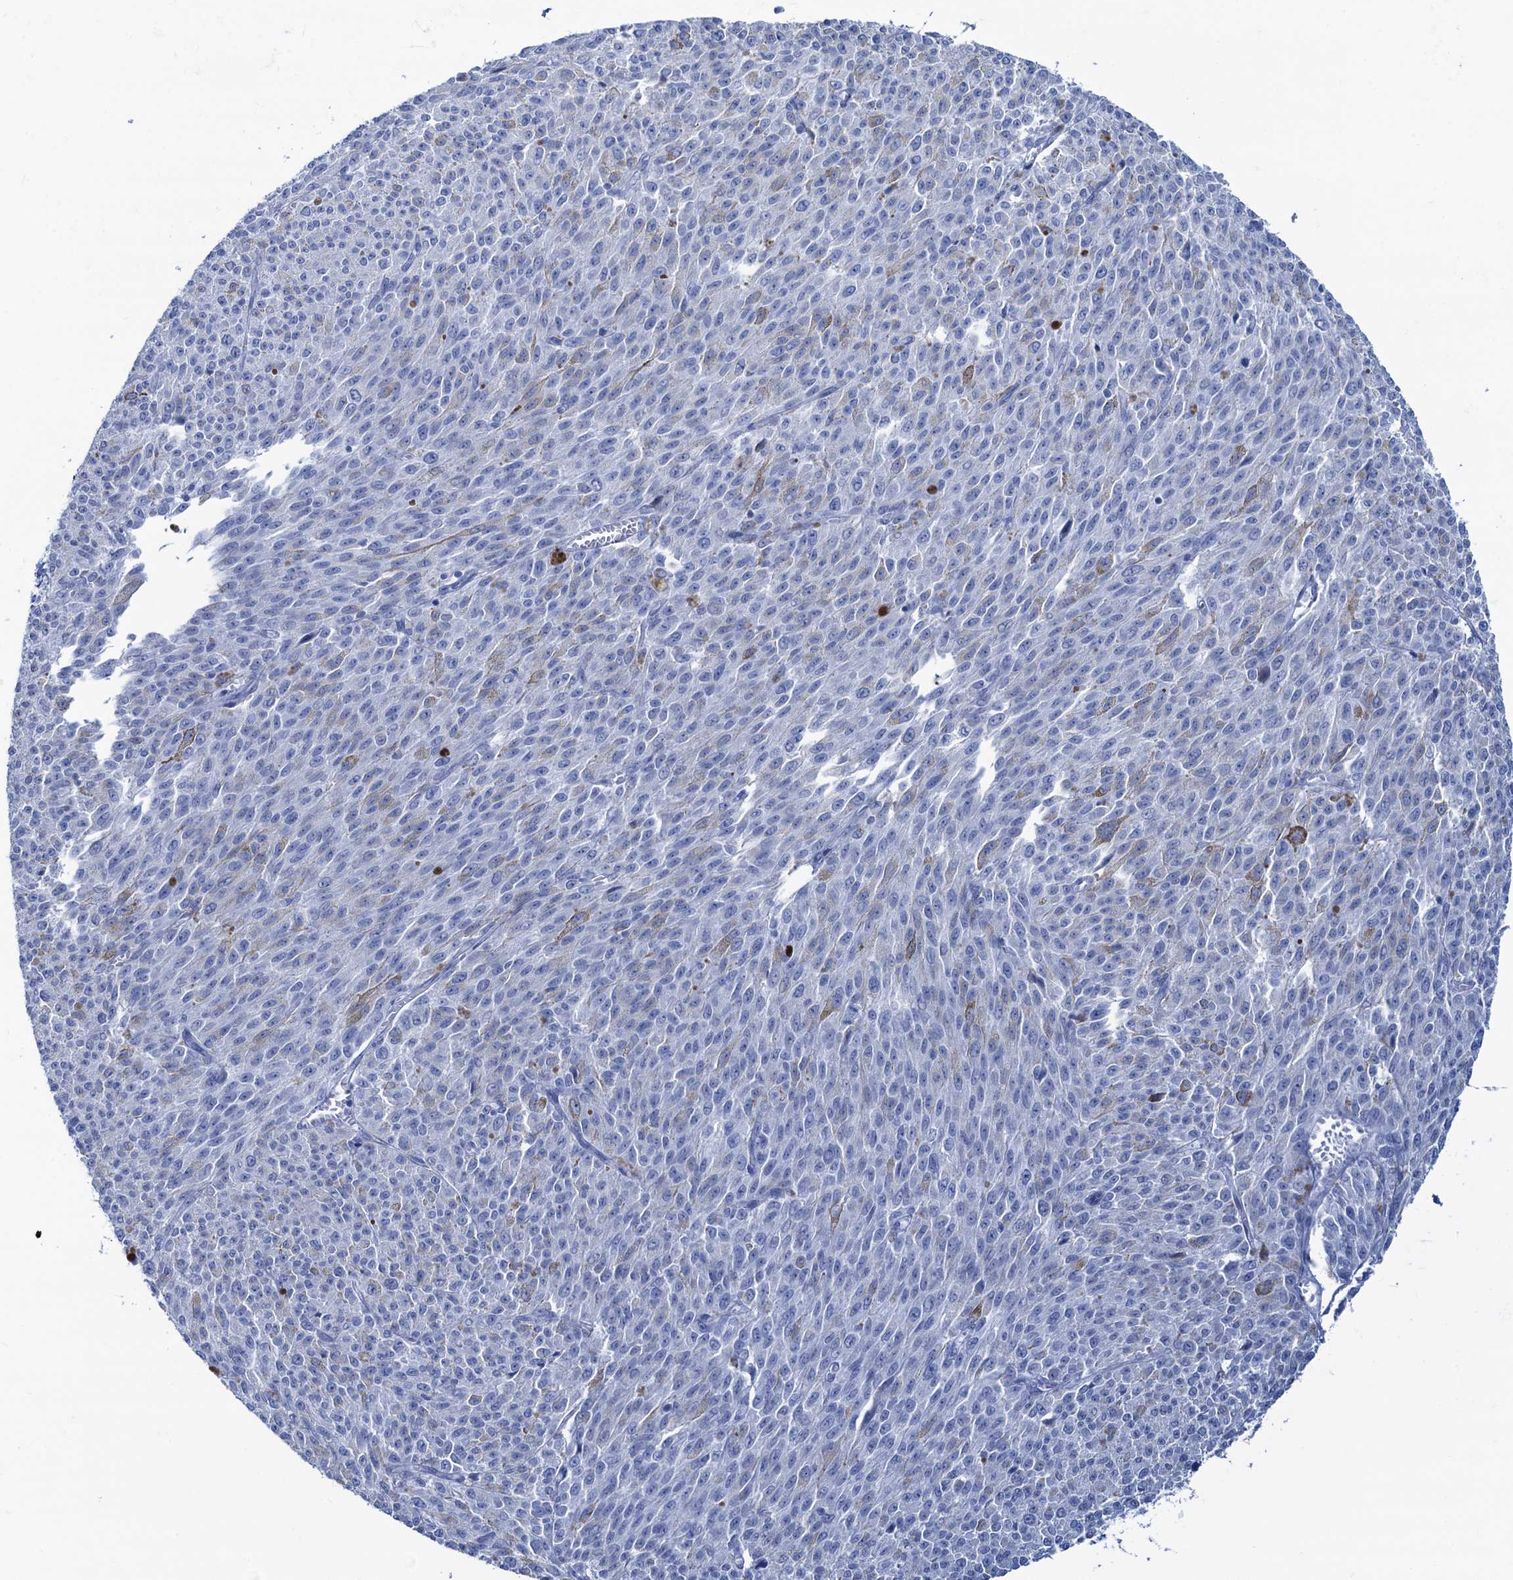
{"staining": {"intensity": "negative", "quantity": "none", "location": "none"}, "tissue": "melanoma", "cell_type": "Tumor cells", "image_type": "cancer", "snomed": [{"axis": "morphology", "description": "Malignant melanoma, NOS"}, {"axis": "topography", "description": "Skin"}], "caption": "The image displays no significant positivity in tumor cells of melanoma.", "gene": "CABYR", "patient": {"sex": "female", "age": 52}}